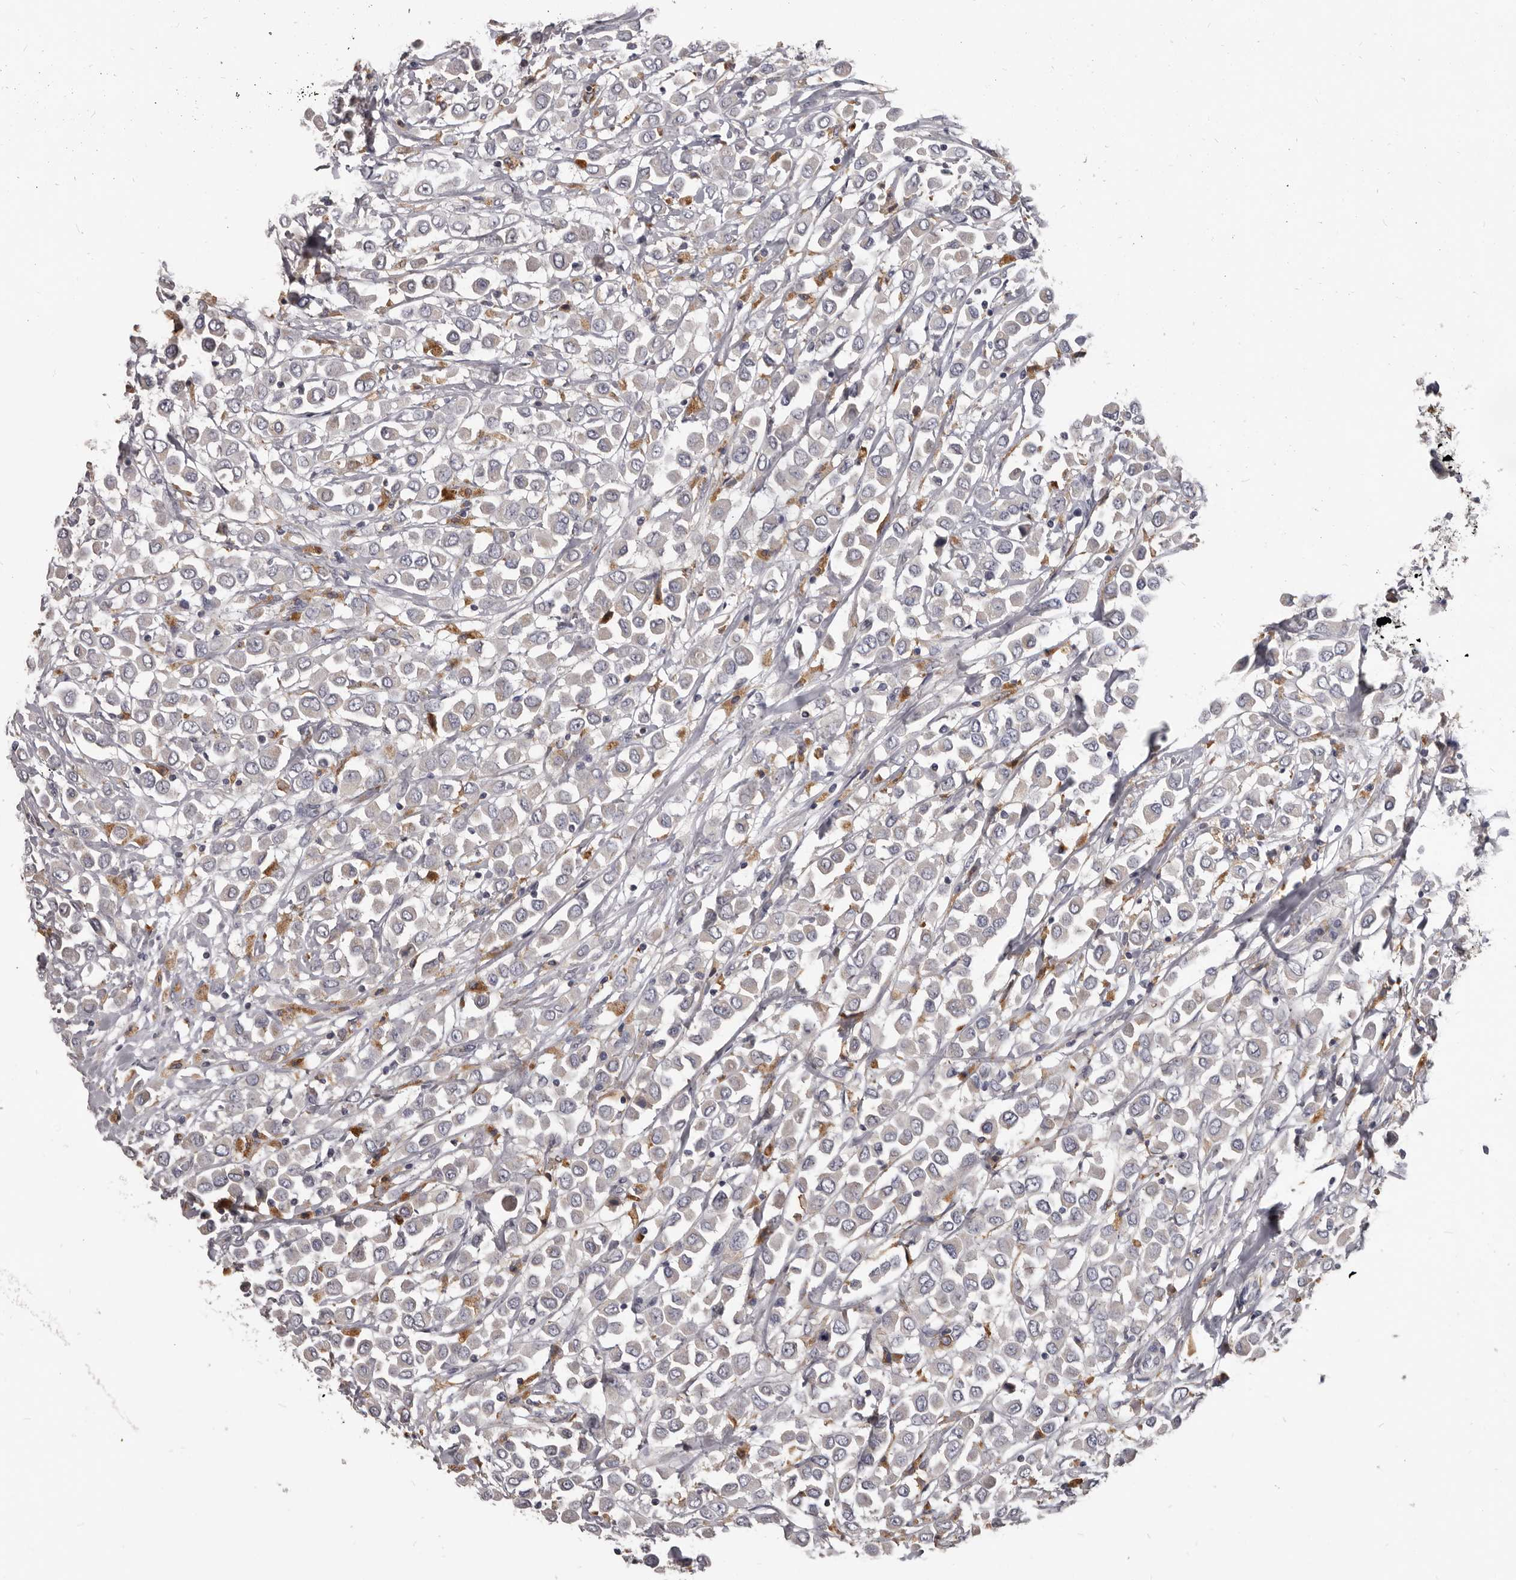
{"staining": {"intensity": "negative", "quantity": "none", "location": "none"}, "tissue": "breast cancer", "cell_type": "Tumor cells", "image_type": "cancer", "snomed": [{"axis": "morphology", "description": "Duct carcinoma"}, {"axis": "topography", "description": "Breast"}], "caption": "Tumor cells show no significant expression in breast cancer (invasive ductal carcinoma).", "gene": "PI4K2A", "patient": {"sex": "female", "age": 61}}